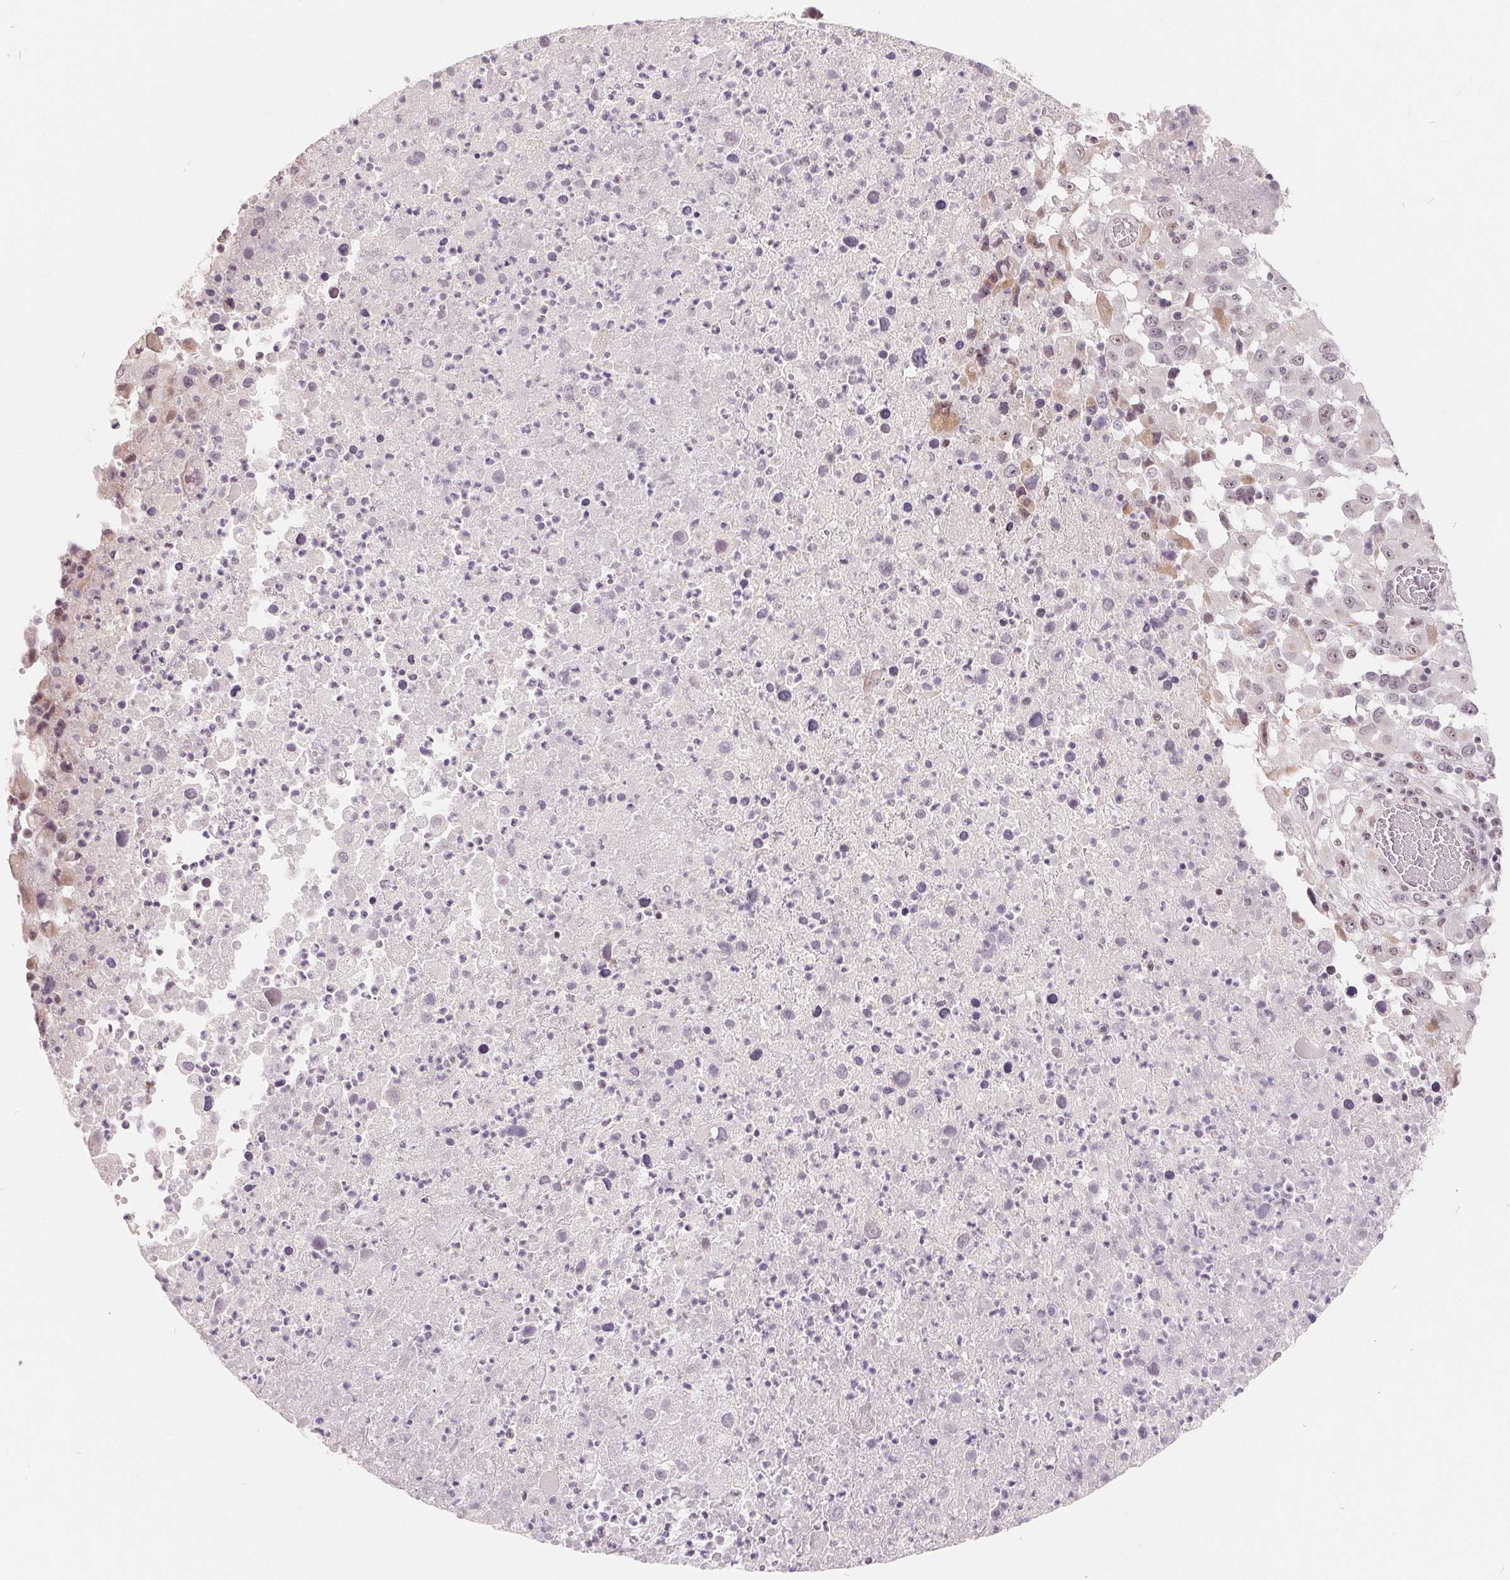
{"staining": {"intensity": "moderate", "quantity": "25%-75%", "location": "nuclear"}, "tissue": "melanoma", "cell_type": "Tumor cells", "image_type": "cancer", "snomed": [{"axis": "morphology", "description": "Malignant melanoma, Metastatic site"}, {"axis": "topography", "description": "Soft tissue"}], "caption": "Immunohistochemical staining of melanoma displays medium levels of moderate nuclear protein expression in about 25%-75% of tumor cells.", "gene": "NRG2", "patient": {"sex": "male", "age": 50}}